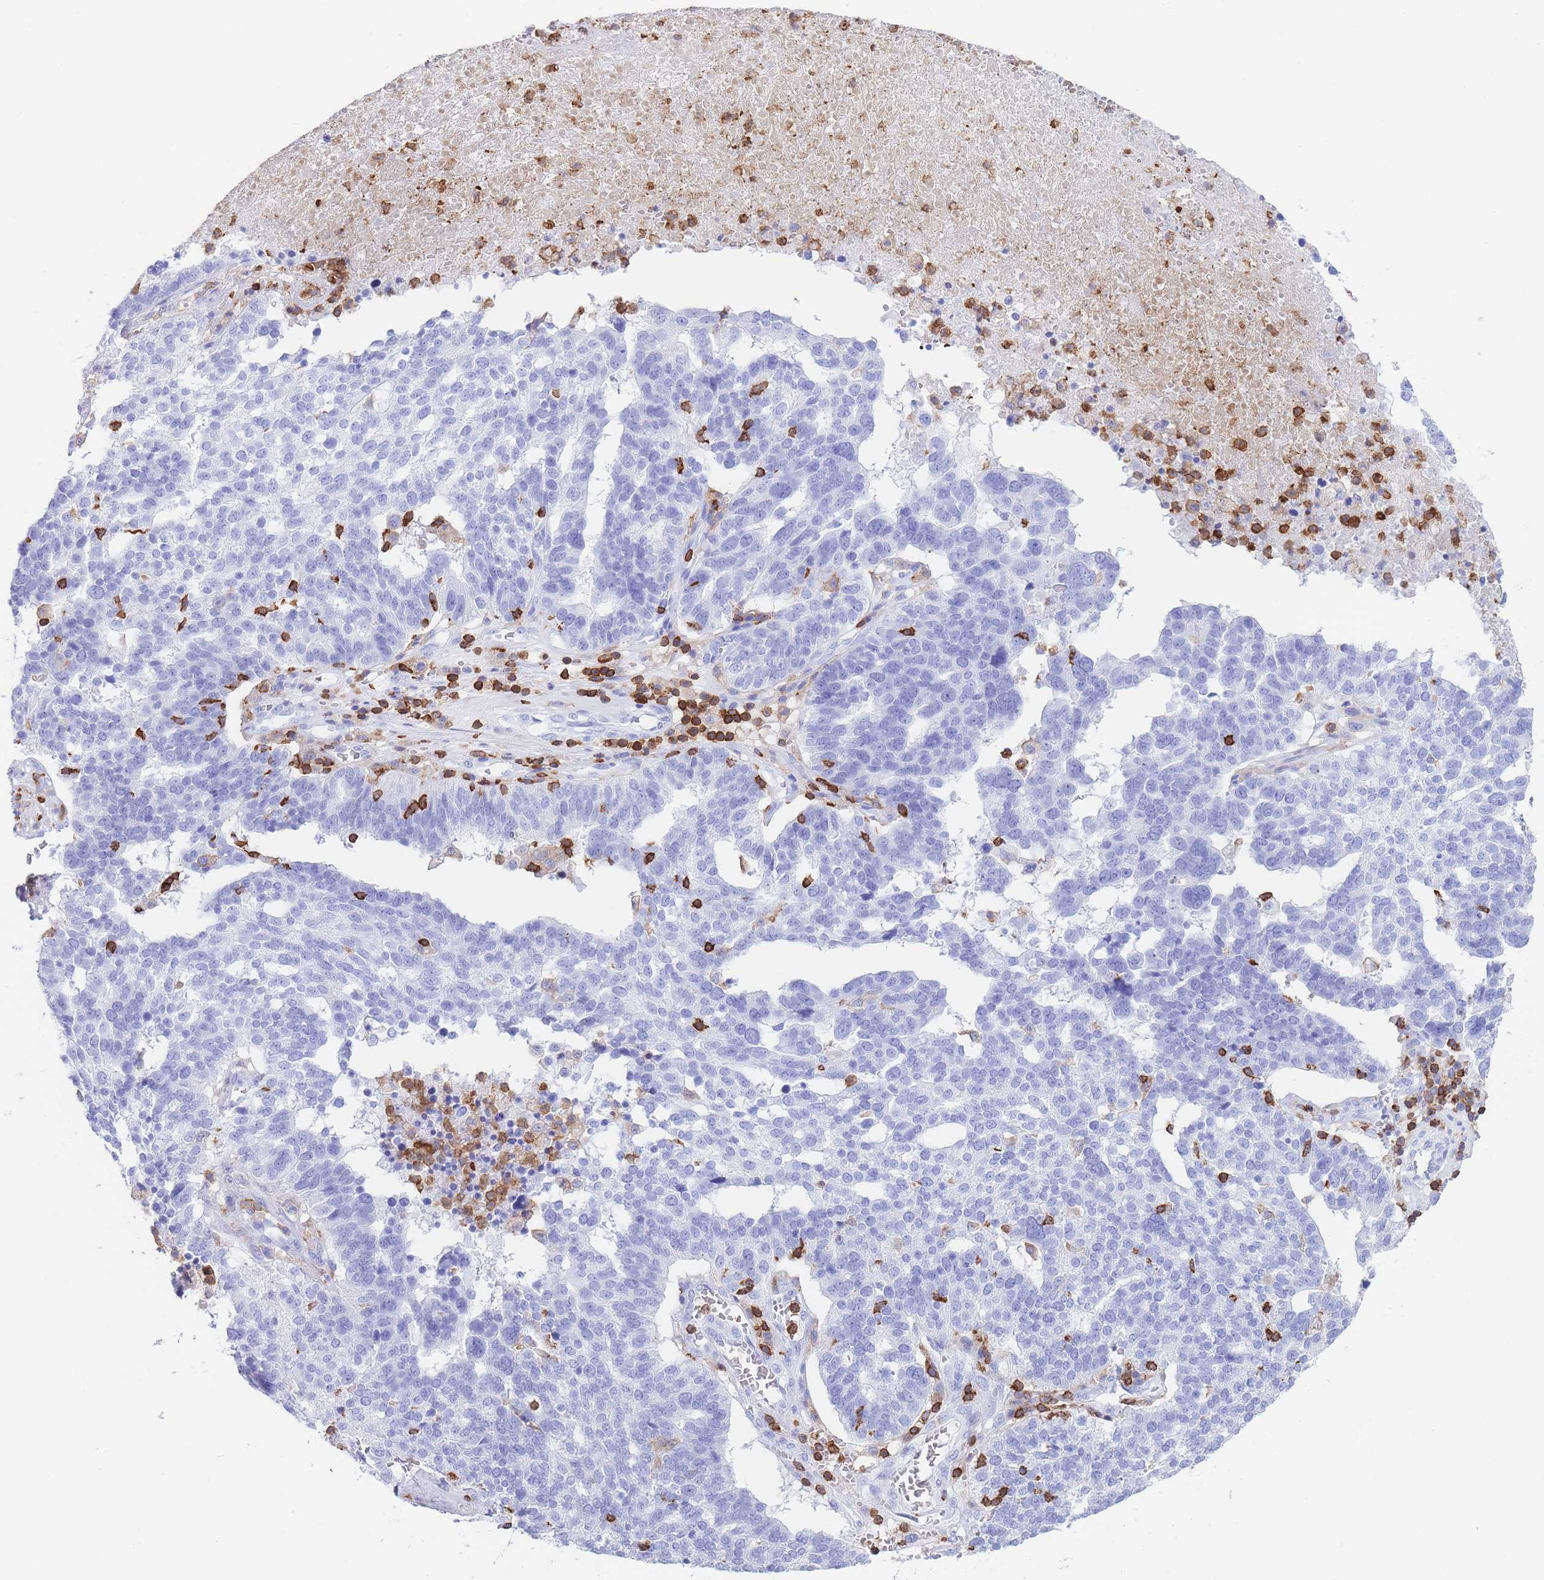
{"staining": {"intensity": "moderate", "quantity": "<25%", "location": "cytoplasmic/membranous"}, "tissue": "ovarian cancer", "cell_type": "Tumor cells", "image_type": "cancer", "snomed": [{"axis": "morphology", "description": "Cystadenocarcinoma, serous, NOS"}, {"axis": "topography", "description": "Ovary"}], "caption": "Ovarian cancer stained for a protein (brown) reveals moderate cytoplasmic/membranous positive positivity in about <25% of tumor cells.", "gene": "CORO1A", "patient": {"sex": "female", "age": 59}}